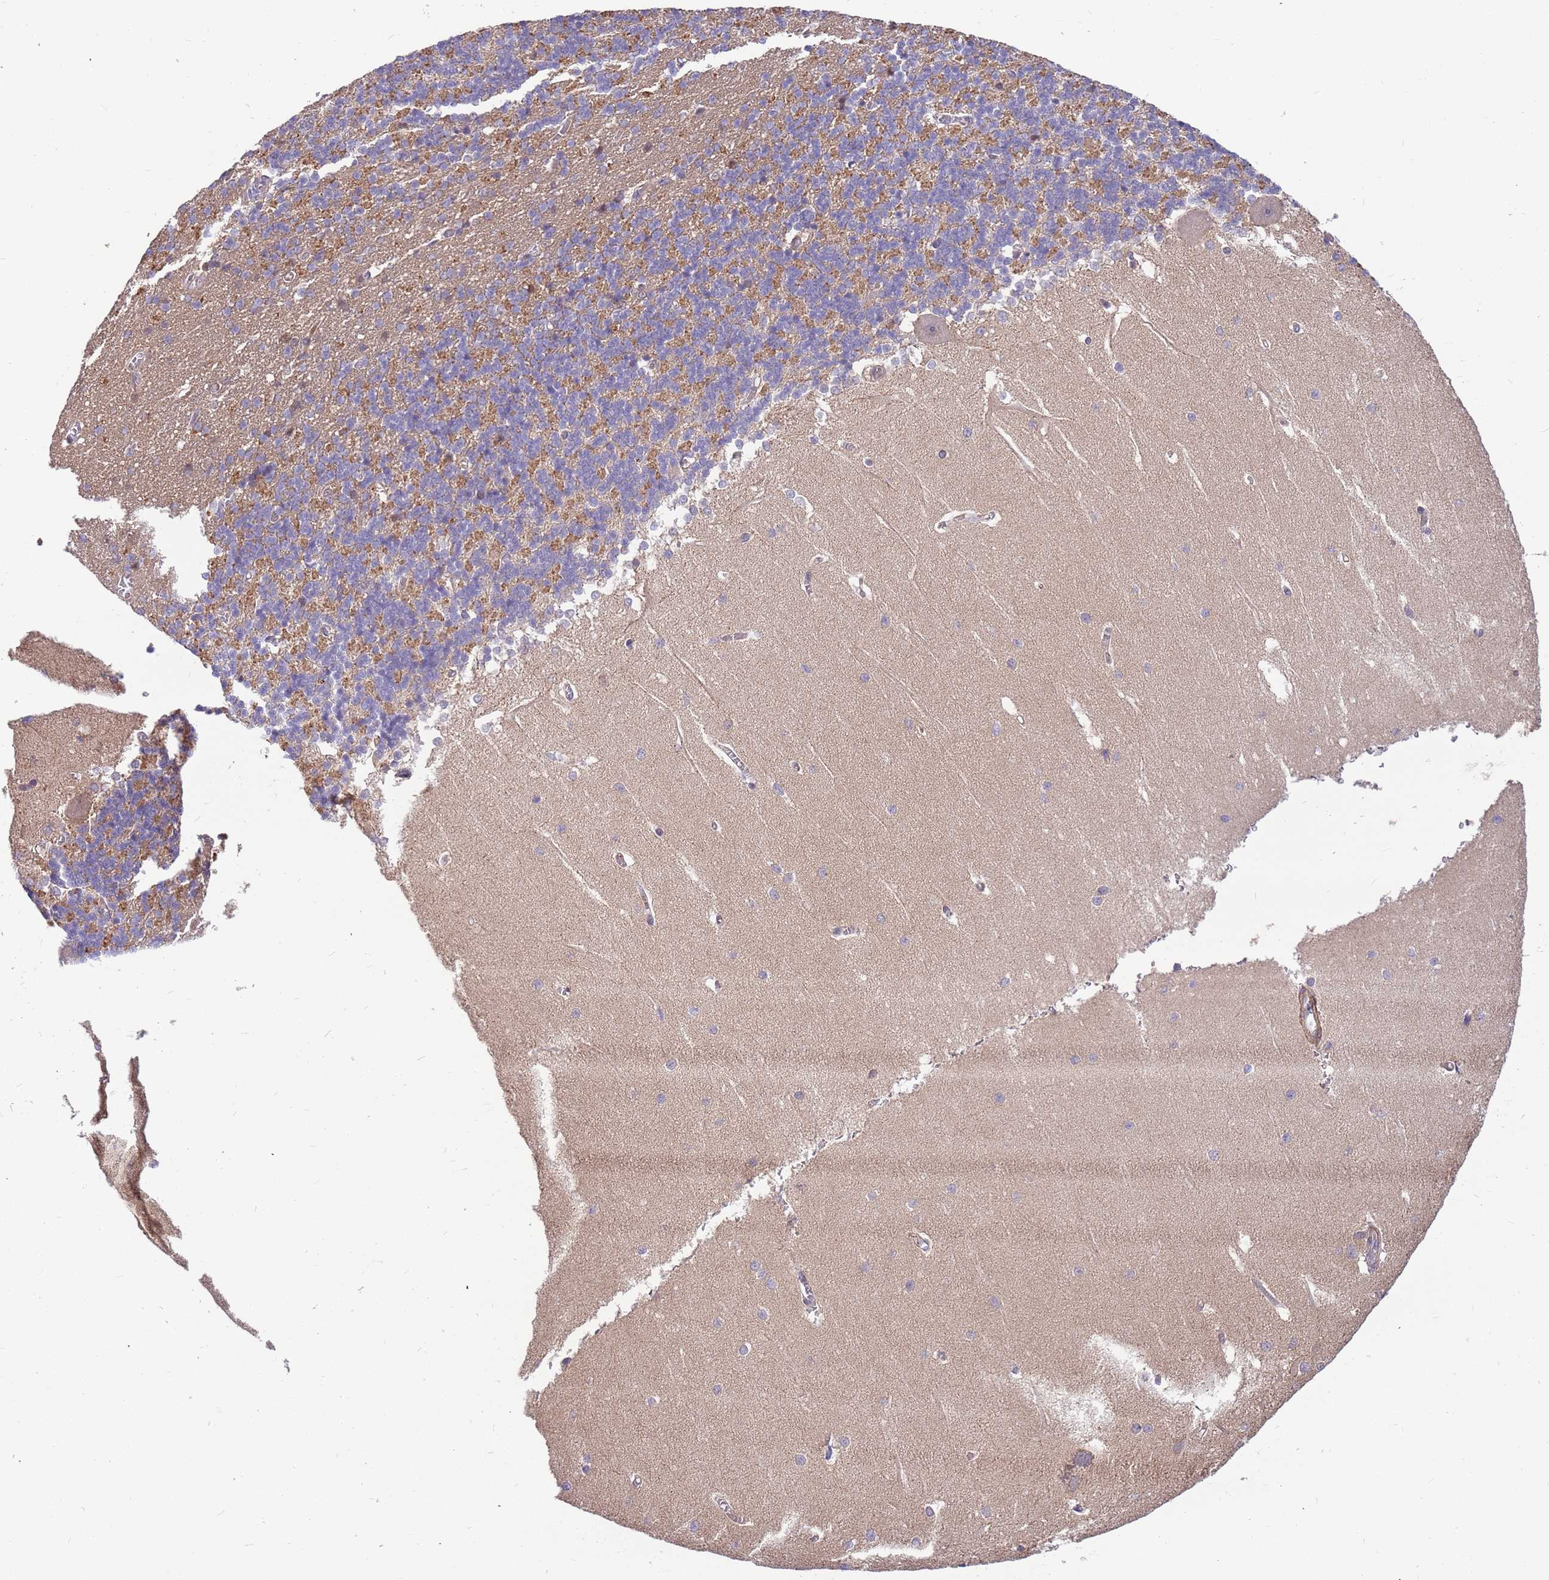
{"staining": {"intensity": "negative", "quantity": "none", "location": "none"}, "tissue": "cerebellum", "cell_type": "Cells in granular layer", "image_type": "normal", "snomed": [{"axis": "morphology", "description": "Normal tissue, NOS"}, {"axis": "topography", "description": "Cerebellum"}], "caption": "Cerebellum stained for a protein using IHC demonstrates no expression cells in granular layer.", "gene": "MVD", "patient": {"sex": "male", "age": 37}}